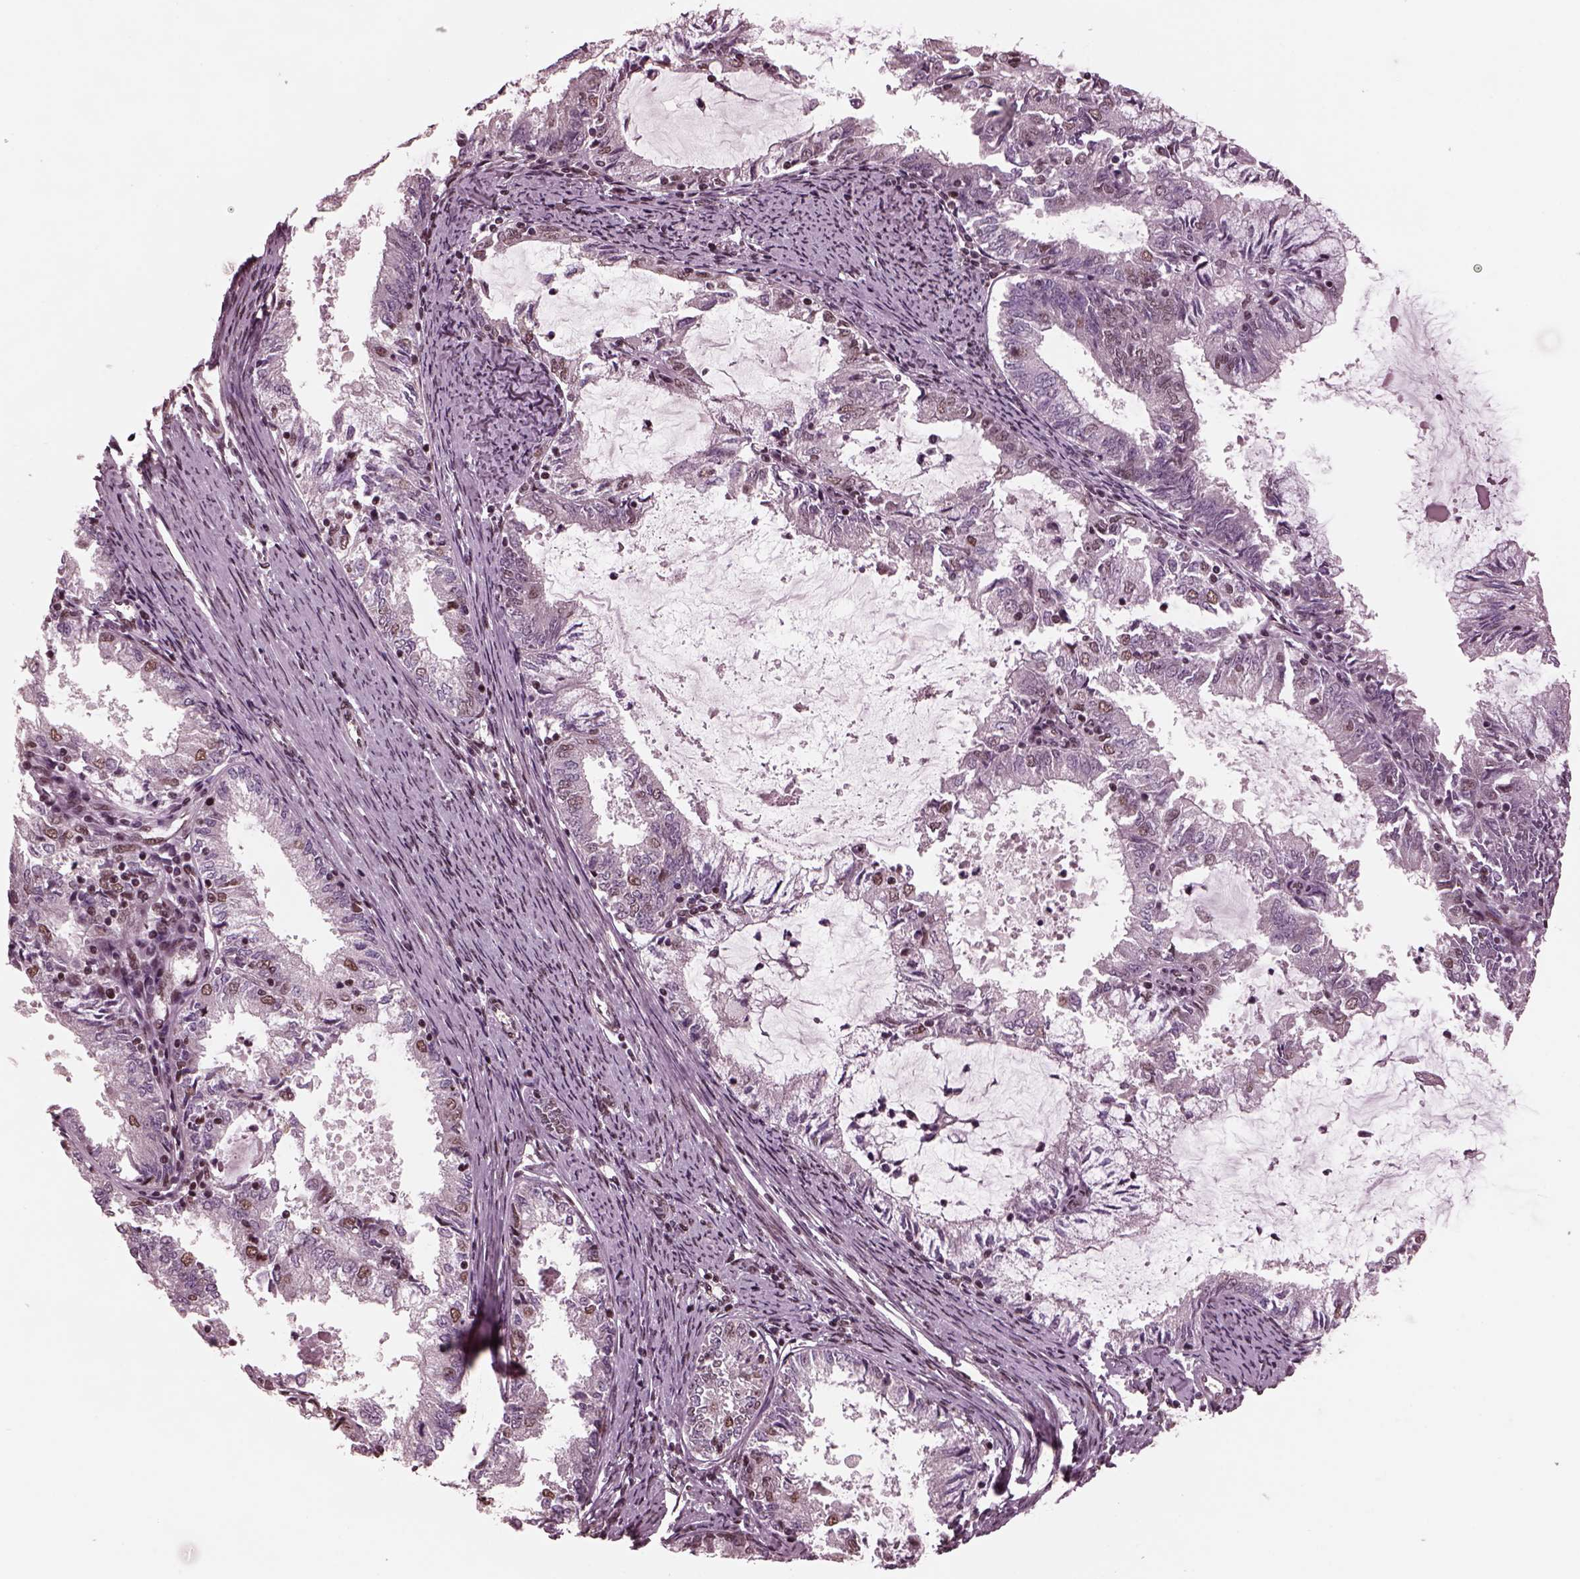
{"staining": {"intensity": "weak", "quantity": "<25%", "location": "nuclear"}, "tissue": "endometrial cancer", "cell_type": "Tumor cells", "image_type": "cancer", "snomed": [{"axis": "morphology", "description": "Adenocarcinoma, NOS"}, {"axis": "topography", "description": "Endometrium"}], "caption": "An immunohistochemistry histopathology image of endometrial cancer (adenocarcinoma) is shown. There is no staining in tumor cells of endometrial cancer (adenocarcinoma).", "gene": "NAP1L5", "patient": {"sex": "female", "age": 57}}